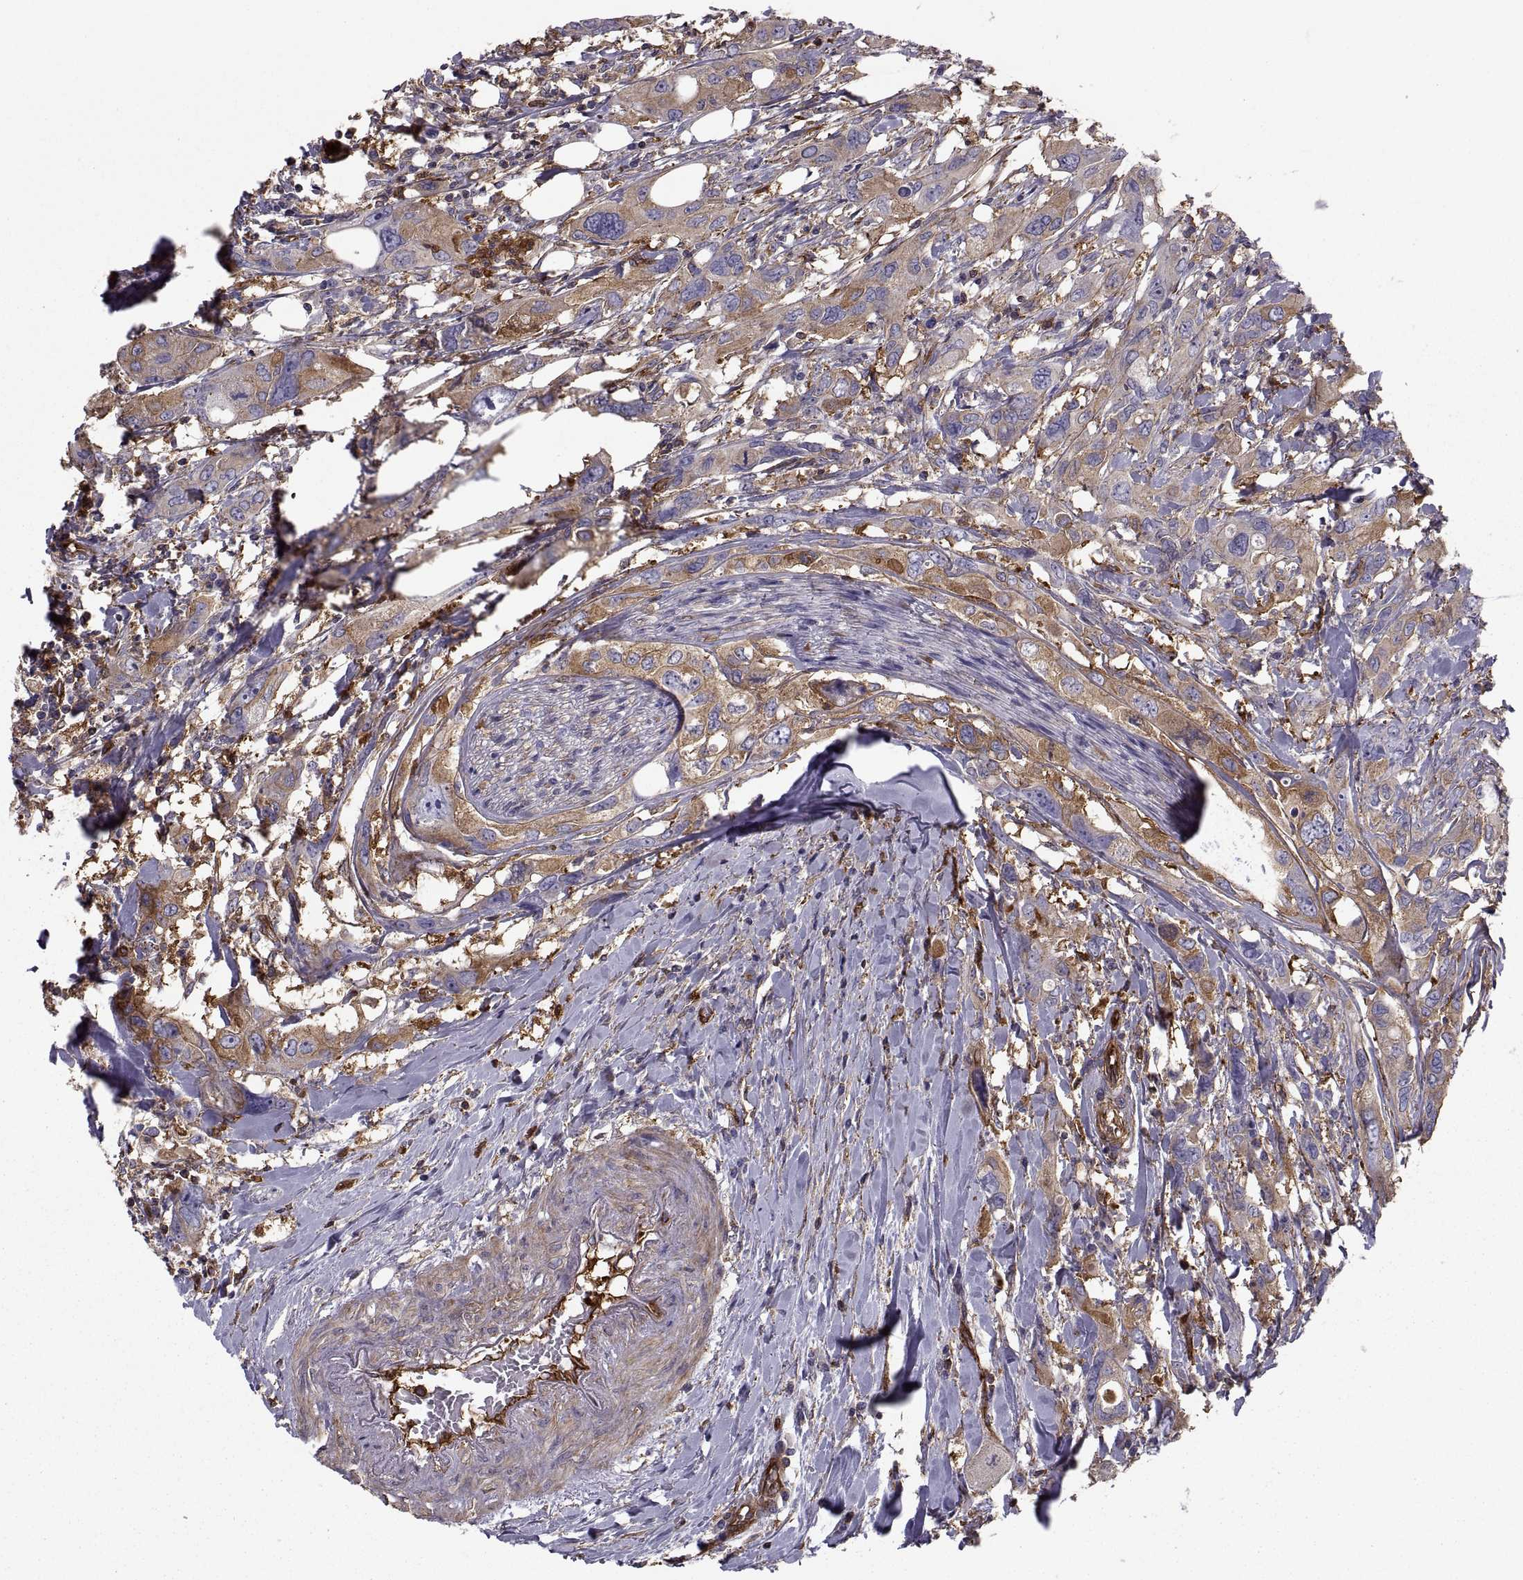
{"staining": {"intensity": "moderate", "quantity": ">75%", "location": "cytoplasmic/membranous"}, "tissue": "urothelial cancer", "cell_type": "Tumor cells", "image_type": "cancer", "snomed": [{"axis": "morphology", "description": "Urothelial carcinoma, NOS"}, {"axis": "morphology", "description": "Urothelial carcinoma, High grade"}, {"axis": "topography", "description": "Urinary bladder"}], "caption": "Moderate cytoplasmic/membranous positivity is appreciated in approximately >75% of tumor cells in urothelial cancer. The staining is performed using DAB (3,3'-diaminobenzidine) brown chromogen to label protein expression. The nuclei are counter-stained blue using hematoxylin.", "gene": "MYH9", "patient": {"sex": "male", "age": 63}}